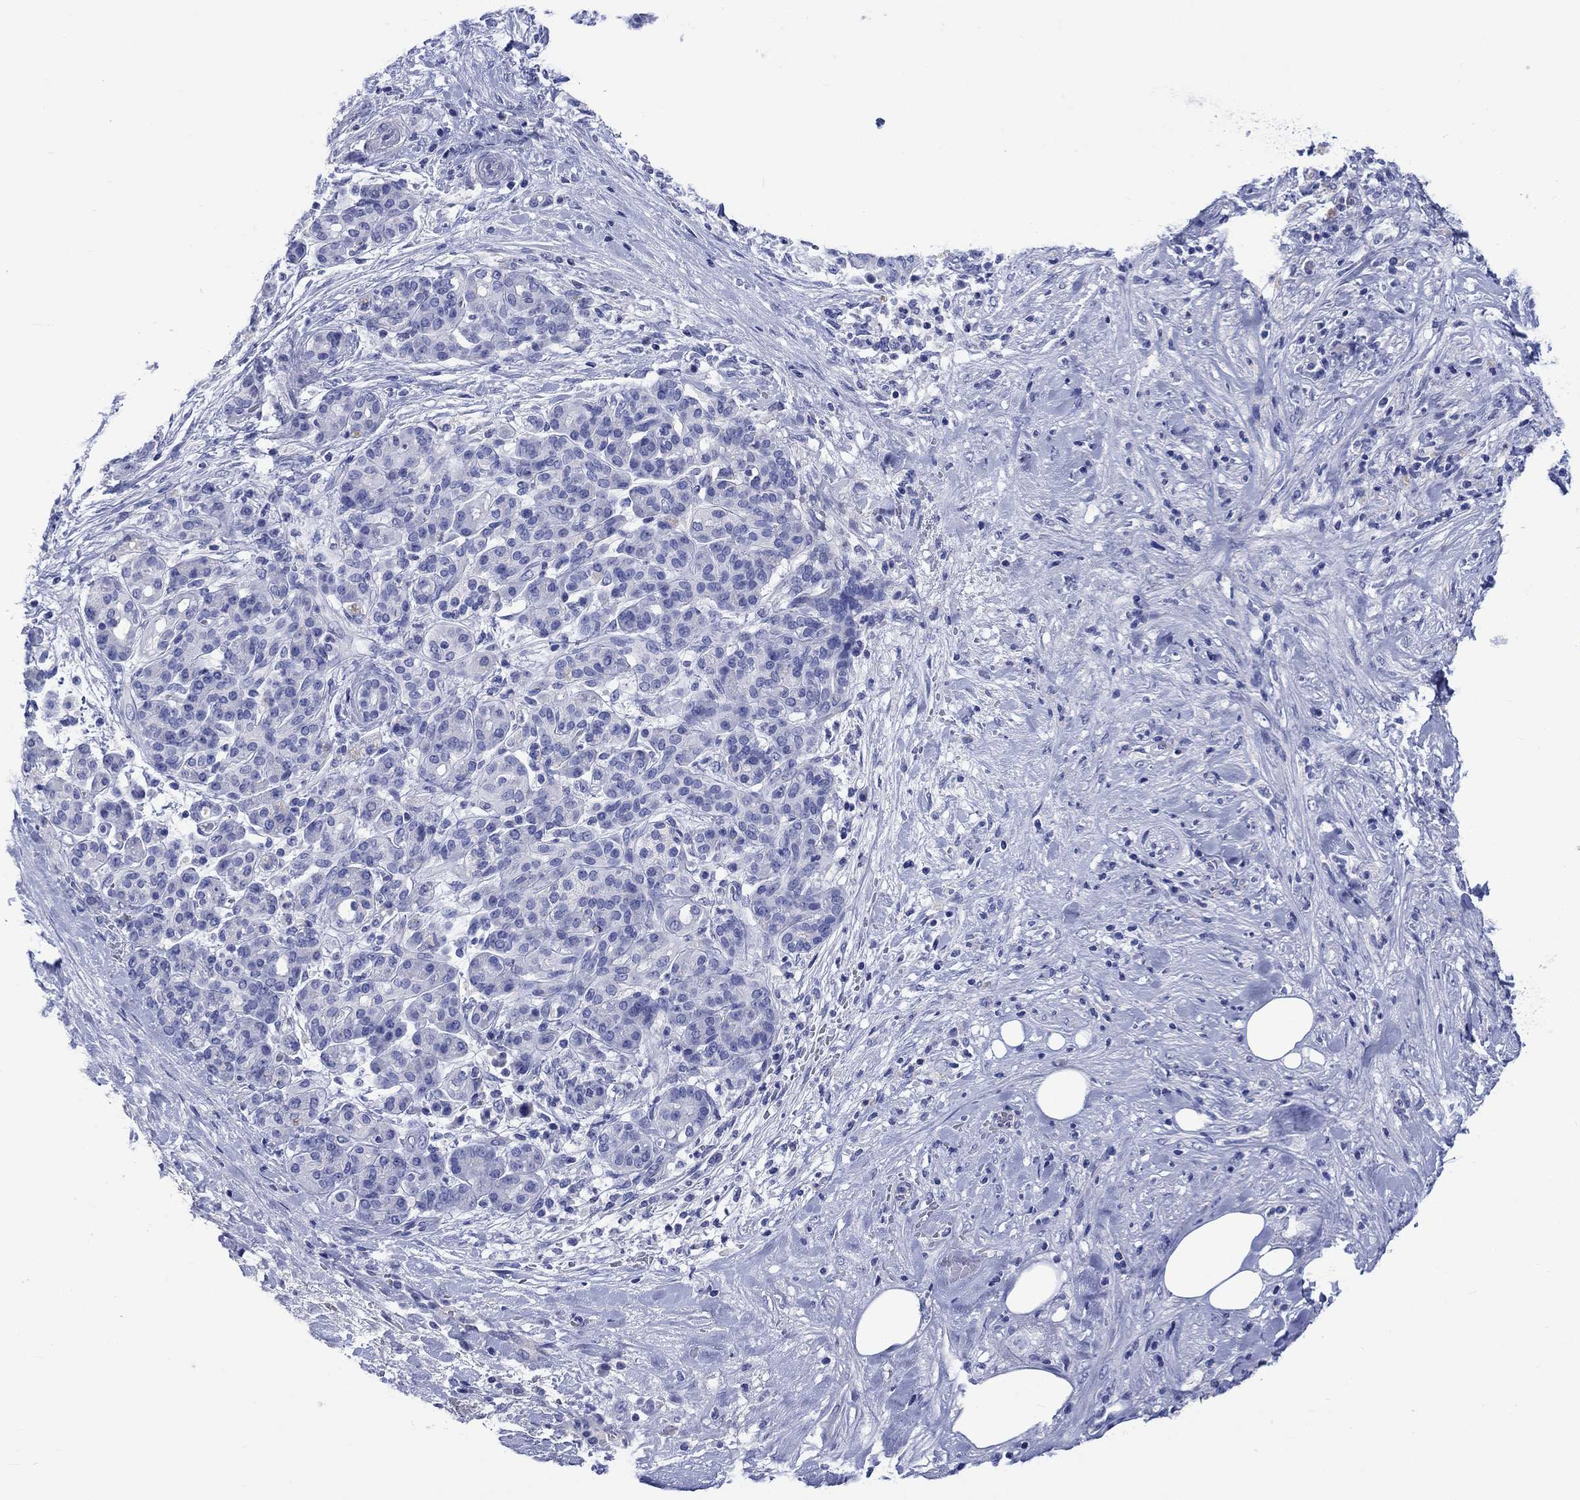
{"staining": {"intensity": "negative", "quantity": "none", "location": "none"}, "tissue": "pancreatic cancer", "cell_type": "Tumor cells", "image_type": "cancer", "snomed": [{"axis": "morphology", "description": "Adenocarcinoma, NOS"}, {"axis": "topography", "description": "Pancreas"}], "caption": "This is an immunohistochemistry (IHC) image of pancreatic adenocarcinoma. There is no staining in tumor cells.", "gene": "CACNG3", "patient": {"sex": "male", "age": 44}}